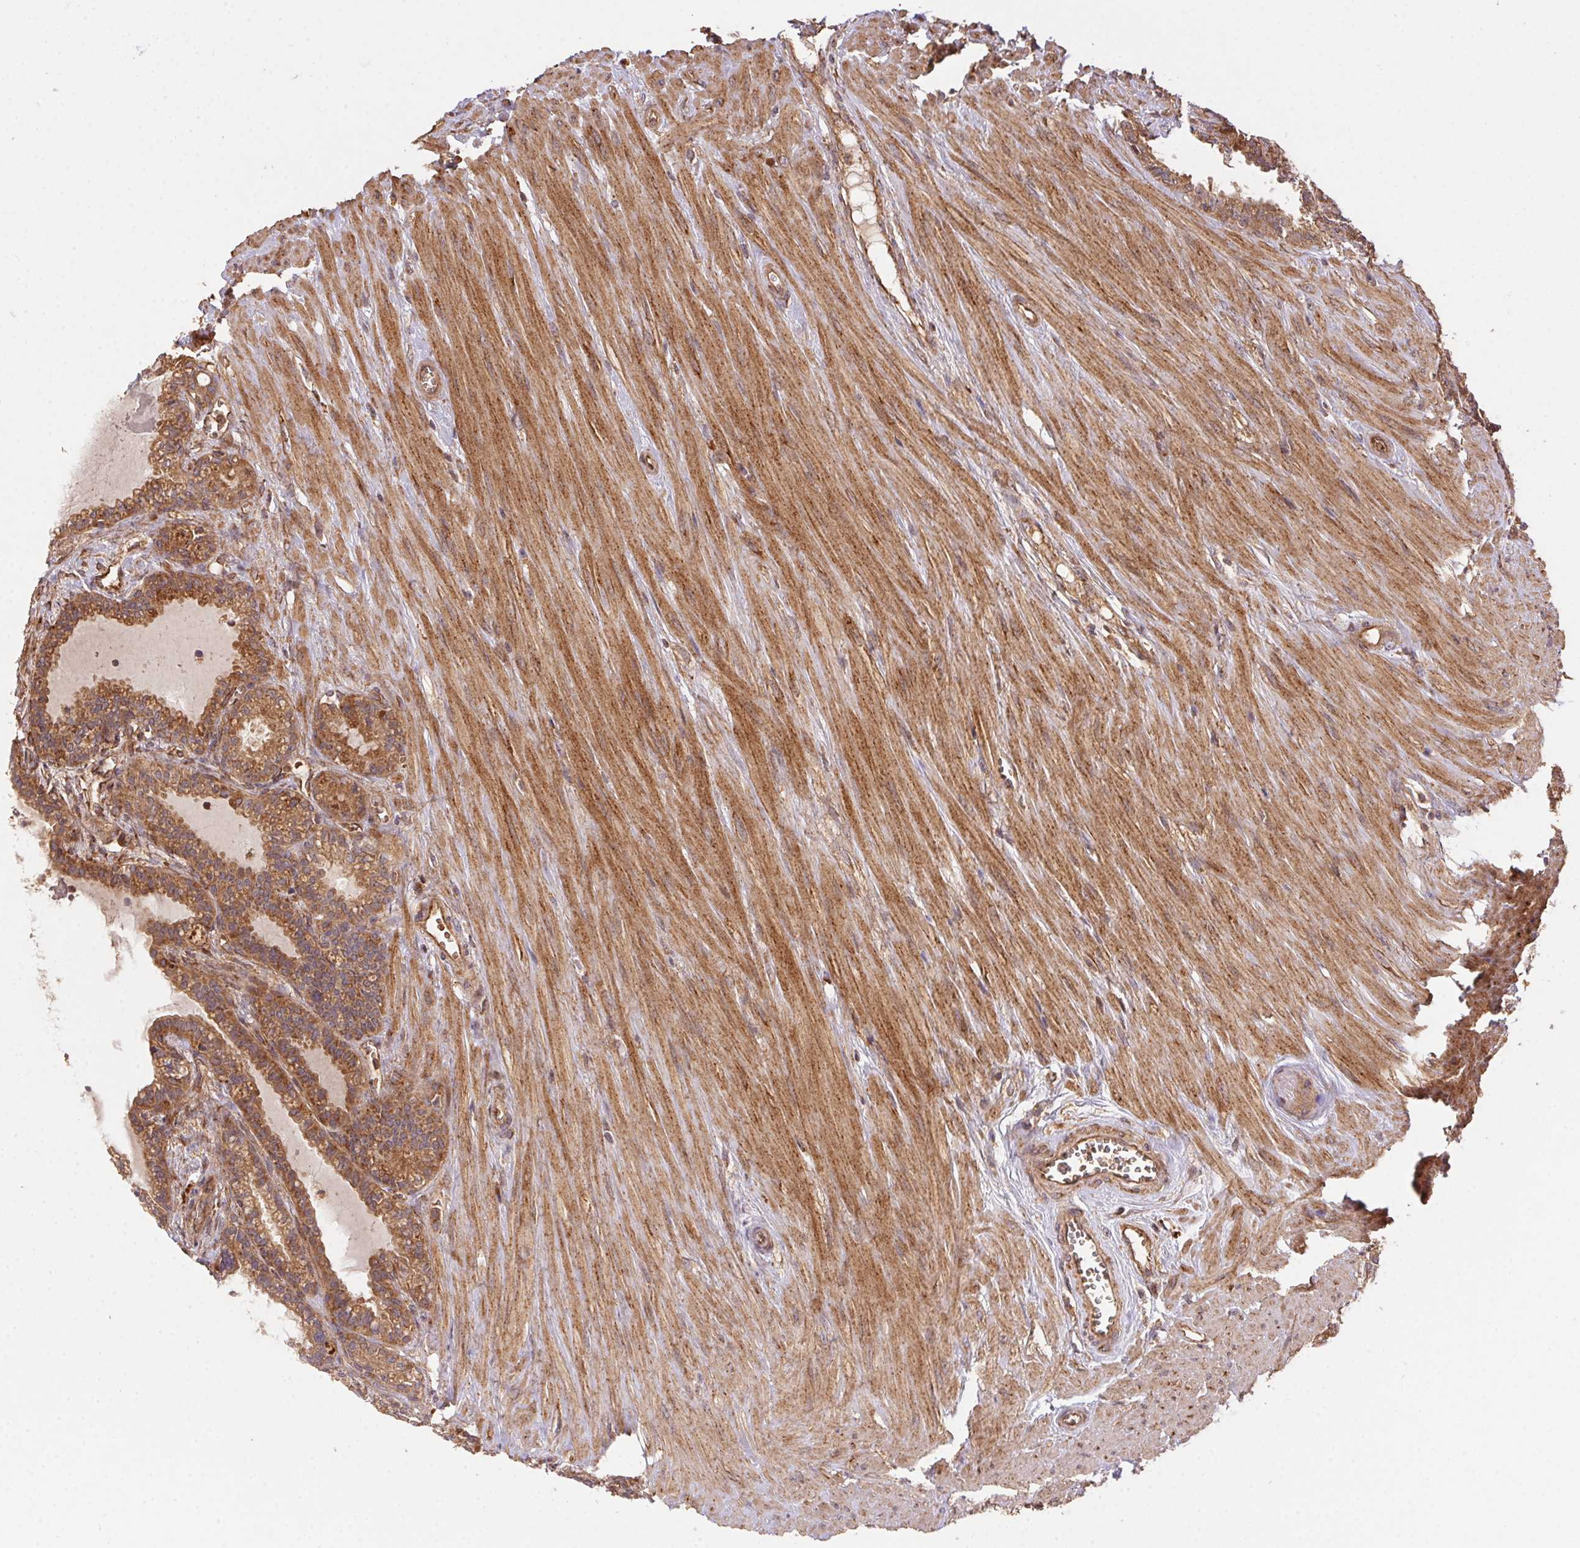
{"staining": {"intensity": "moderate", "quantity": ">75%", "location": "cytoplasmic/membranous"}, "tissue": "seminal vesicle", "cell_type": "Glandular cells", "image_type": "normal", "snomed": [{"axis": "morphology", "description": "Normal tissue, NOS"}, {"axis": "morphology", "description": "Urothelial carcinoma, NOS"}, {"axis": "topography", "description": "Urinary bladder"}, {"axis": "topography", "description": "Seminal veicle"}], "caption": "Approximately >75% of glandular cells in normal seminal vesicle exhibit moderate cytoplasmic/membranous protein positivity as visualized by brown immunohistochemical staining.", "gene": "USE1", "patient": {"sex": "male", "age": 76}}